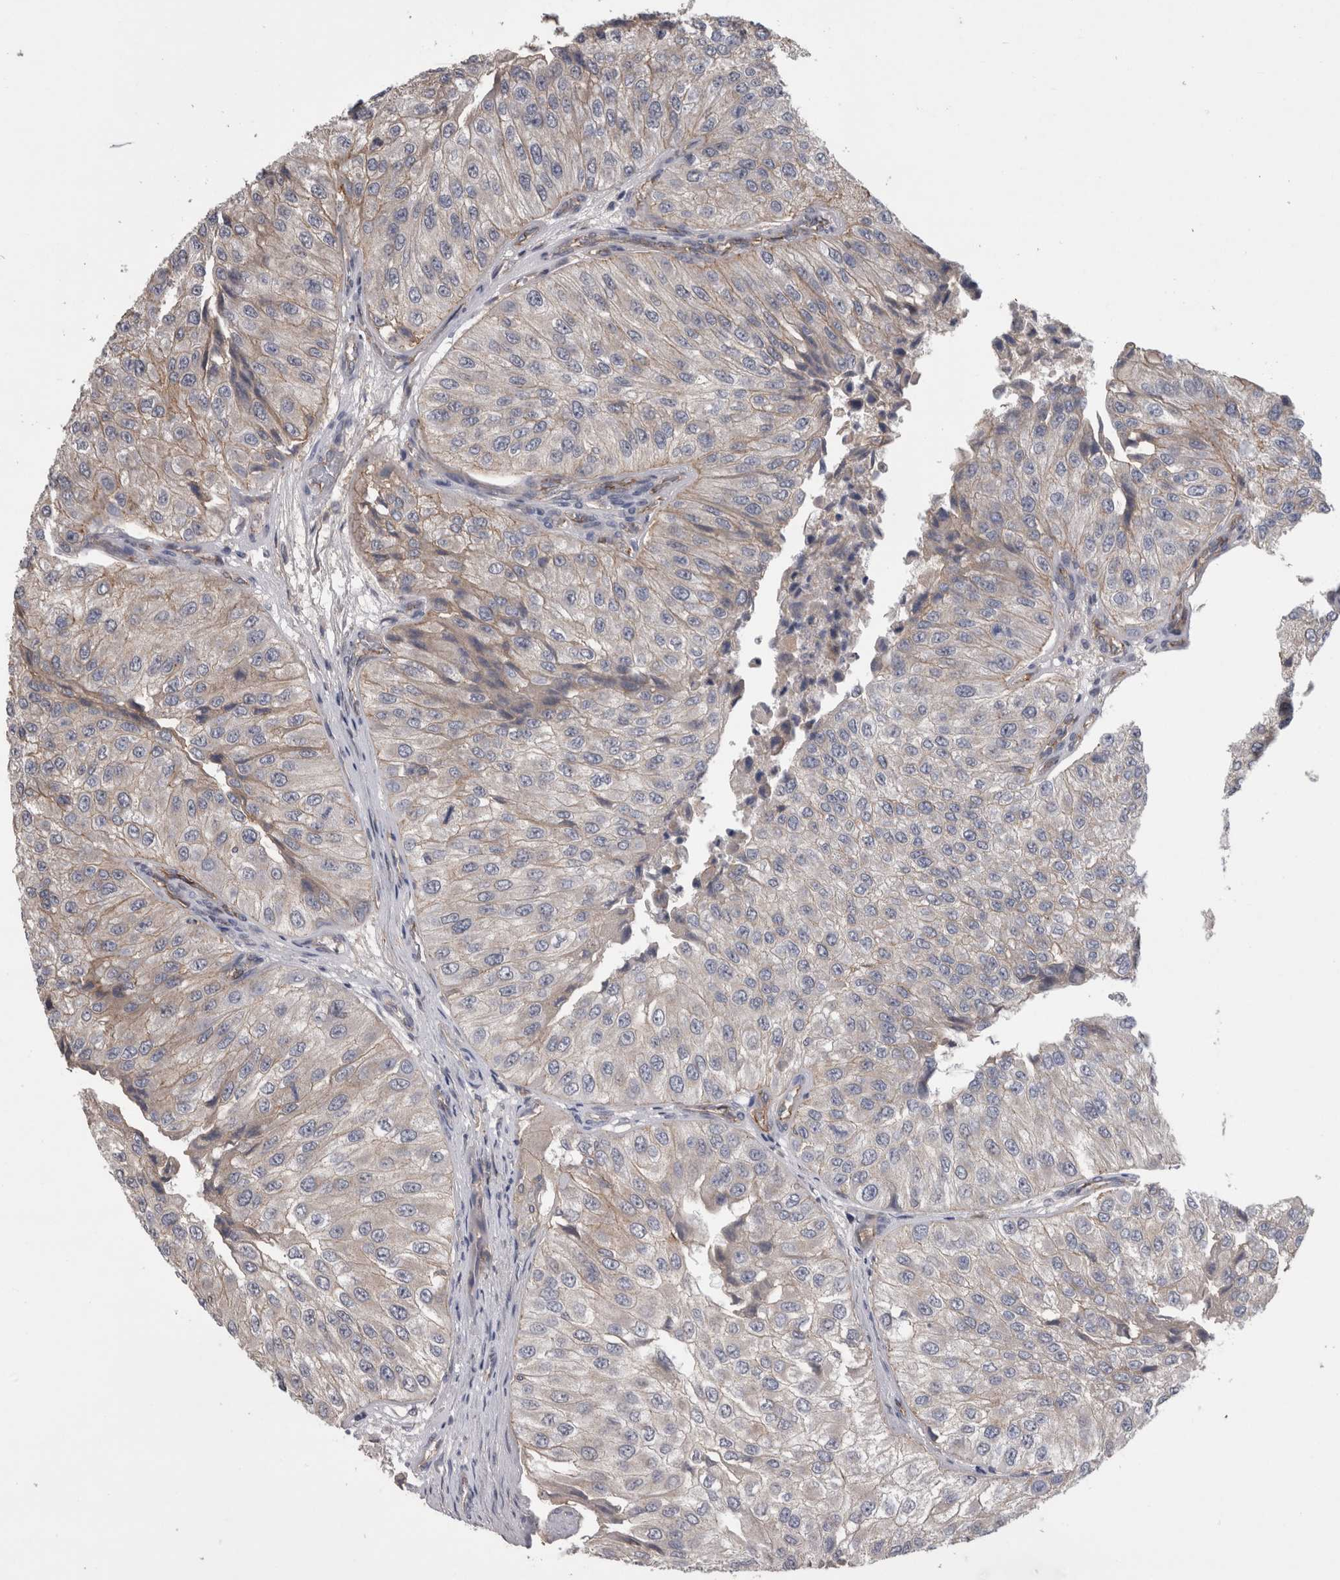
{"staining": {"intensity": "moderate", "quantity": "<25%", "location": "cytoplasmic/membranous"}, "tissue": "urothelial cancer", "cell_type": "Tumor cells", "image_type": "cancer", "snomed": [{"axis": "morphology", "description": "Urothelial carcinoma, High grade"}, {"axis": "topography", "description": "Kidney"}, {"axis": "topography", "description": "Urinary bladder"}], "caption": "There is low levels of moderate cytoplasmic/membranous expression in tumor cells of urothelial cancer, as demonstrated by immunohistochemical staining (brown color).", "gene": "NECTIN2", "patient": {"sex": "male", "age": 77}}